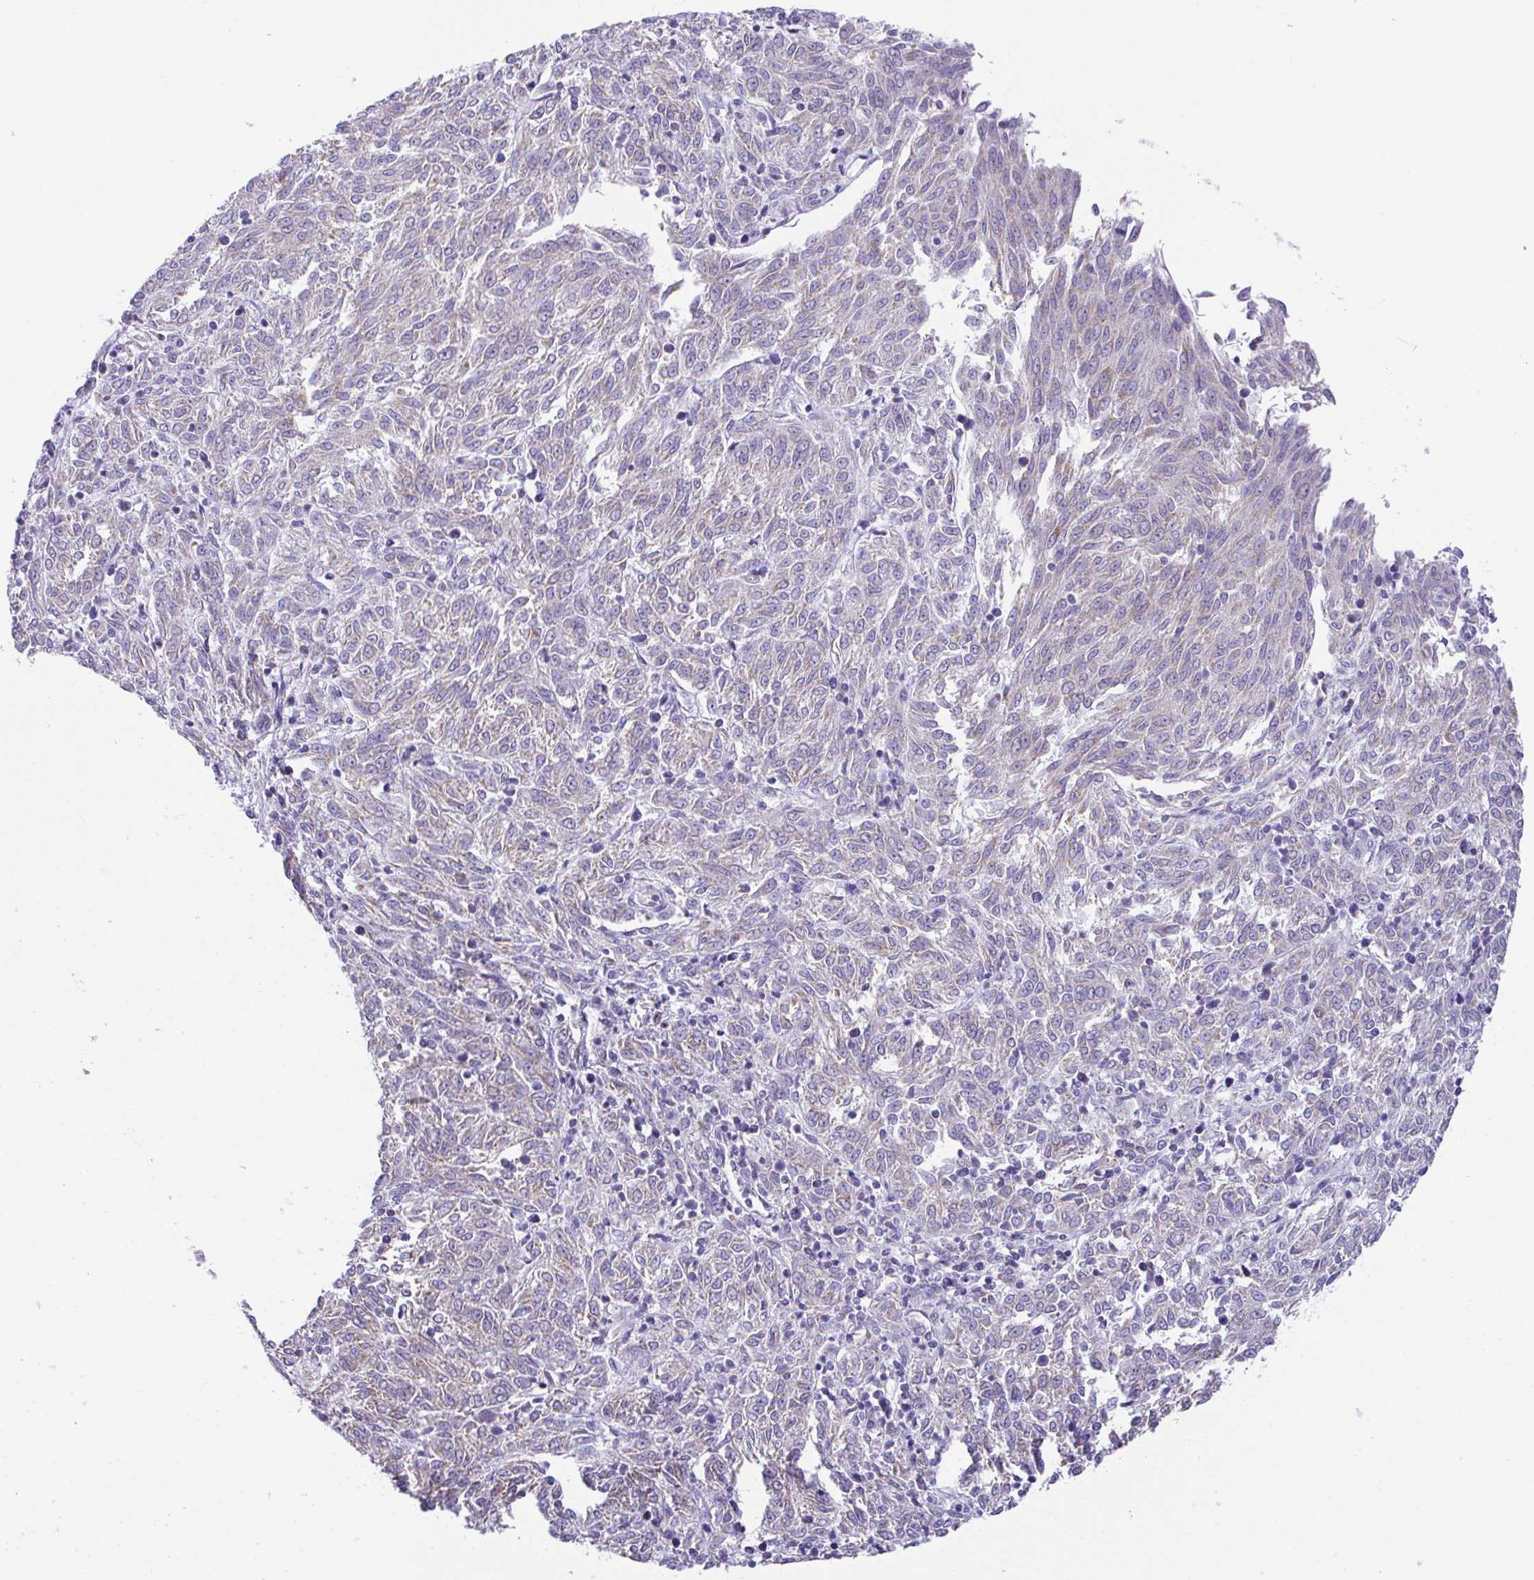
{"staining": {"intensity": "negative", "quantity": "none", "location": "none"}, "tissue": "melanoma", "cell_type": "Tumor cells", "image_type": "cancer", "snomed": [{"axis": "morphology", "description": "Malignant melanoma, NOS"}, {"axis": "topography", "description": "Skin"}], "caption": "Immunohistochemistry (IHC) photomicrograph of melanoma stained for a protein (brown), which demonstrates no staining in tumor cells.", "gene": "NLRP8", "patient": {"sex": "female", "age": 72}}